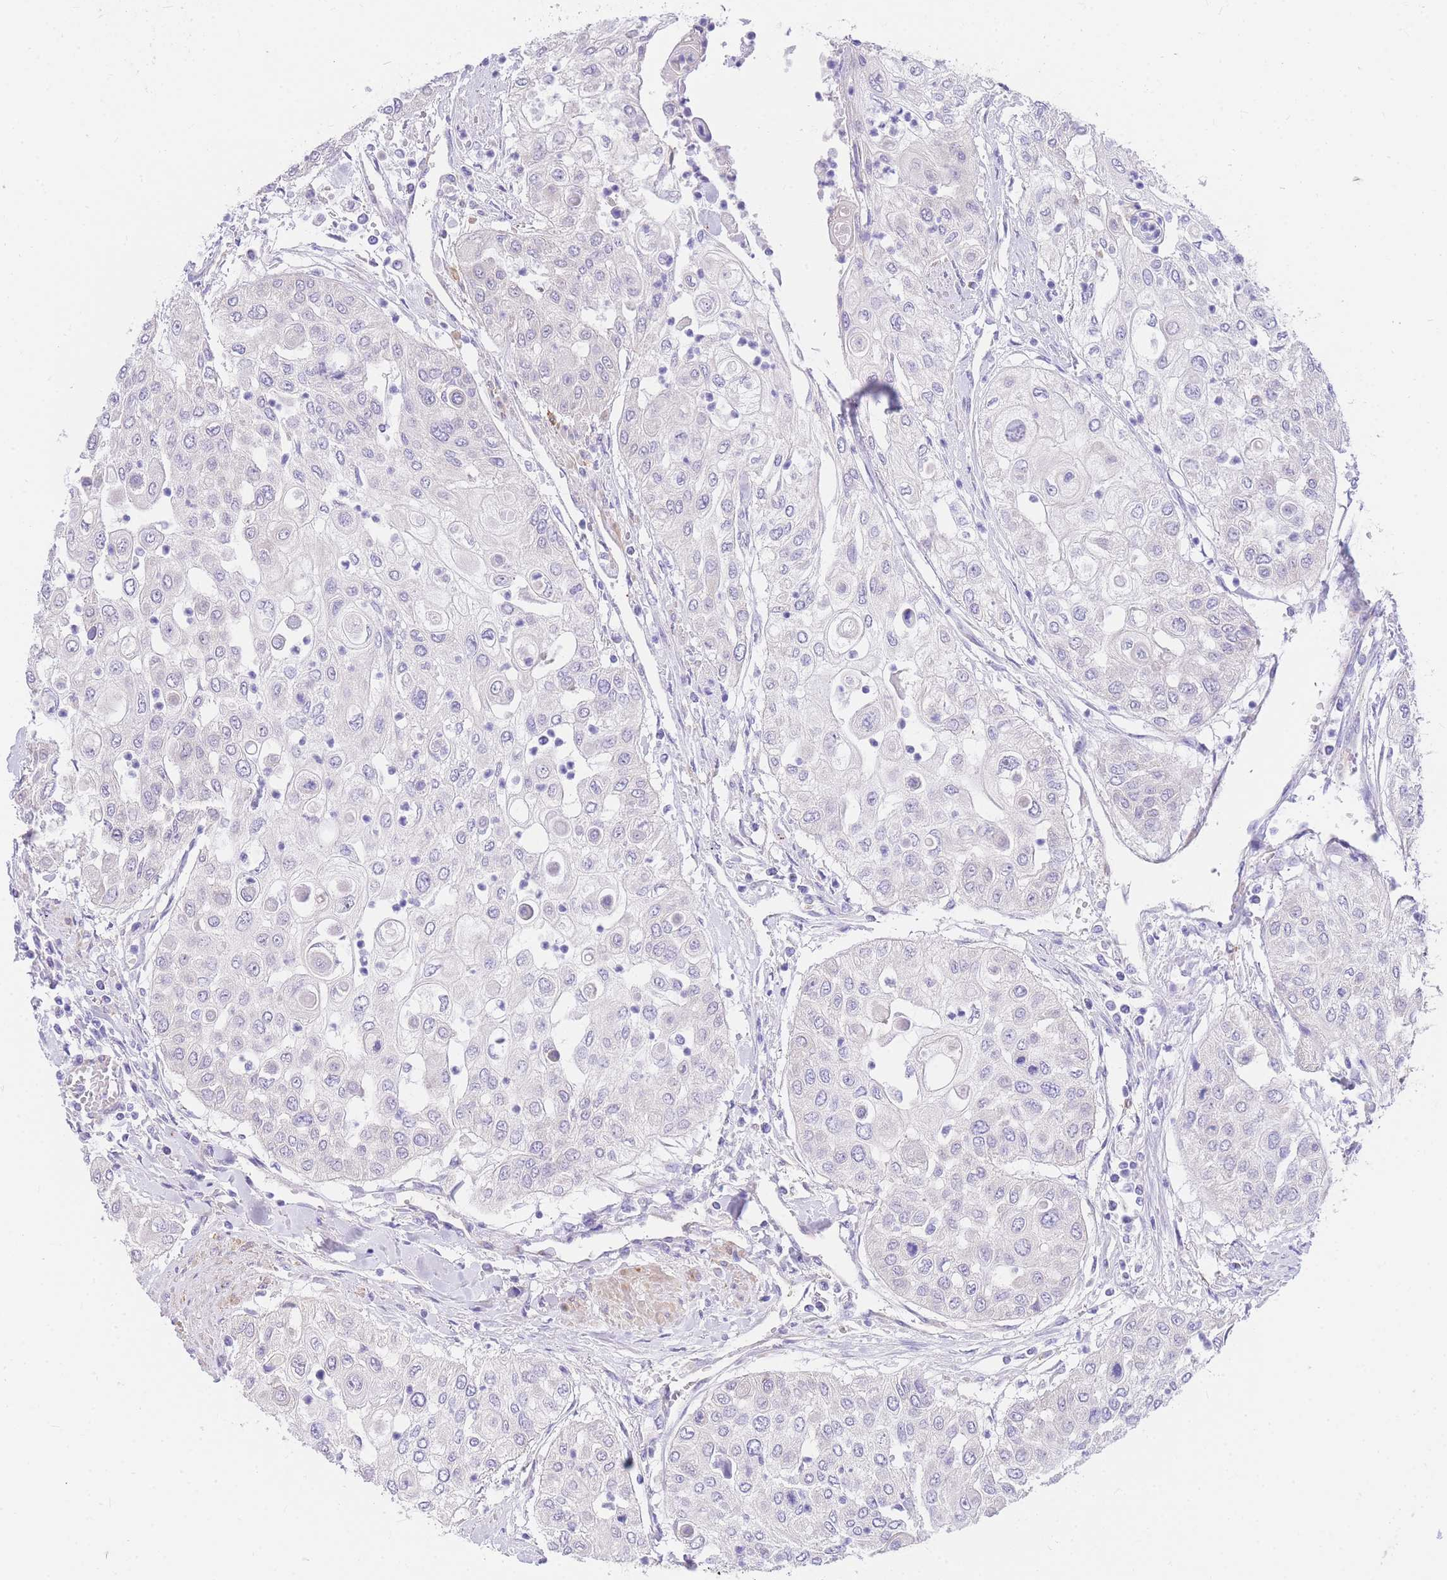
{"staining": {"intensity": "negative", "quantity": "none", "location": "none"}, "tissue": "urothelial cancer", "cell_type": "Tumor cells", "image_type": "cancer", "snomed": [{"axis": "morphology", "description": "Urothelial carcinoma, High grade"}, {"axis": "topography", "description": "Urinary bladder"}], "caption": "Immunohistochemistry micrograph of human high-grade urothelial carcinoma stained for a protein (brown), which reveals no positivity in tumor cells. The staining was performed using DAB (3,3'-diaminobenzidine) to visualize the protein expression in brown, while the nuclei were stained in blue with hematoxylin (Magnification: 20x).", "gene": "S100PBP", "patient": {"sex": "female", "age": 79}}